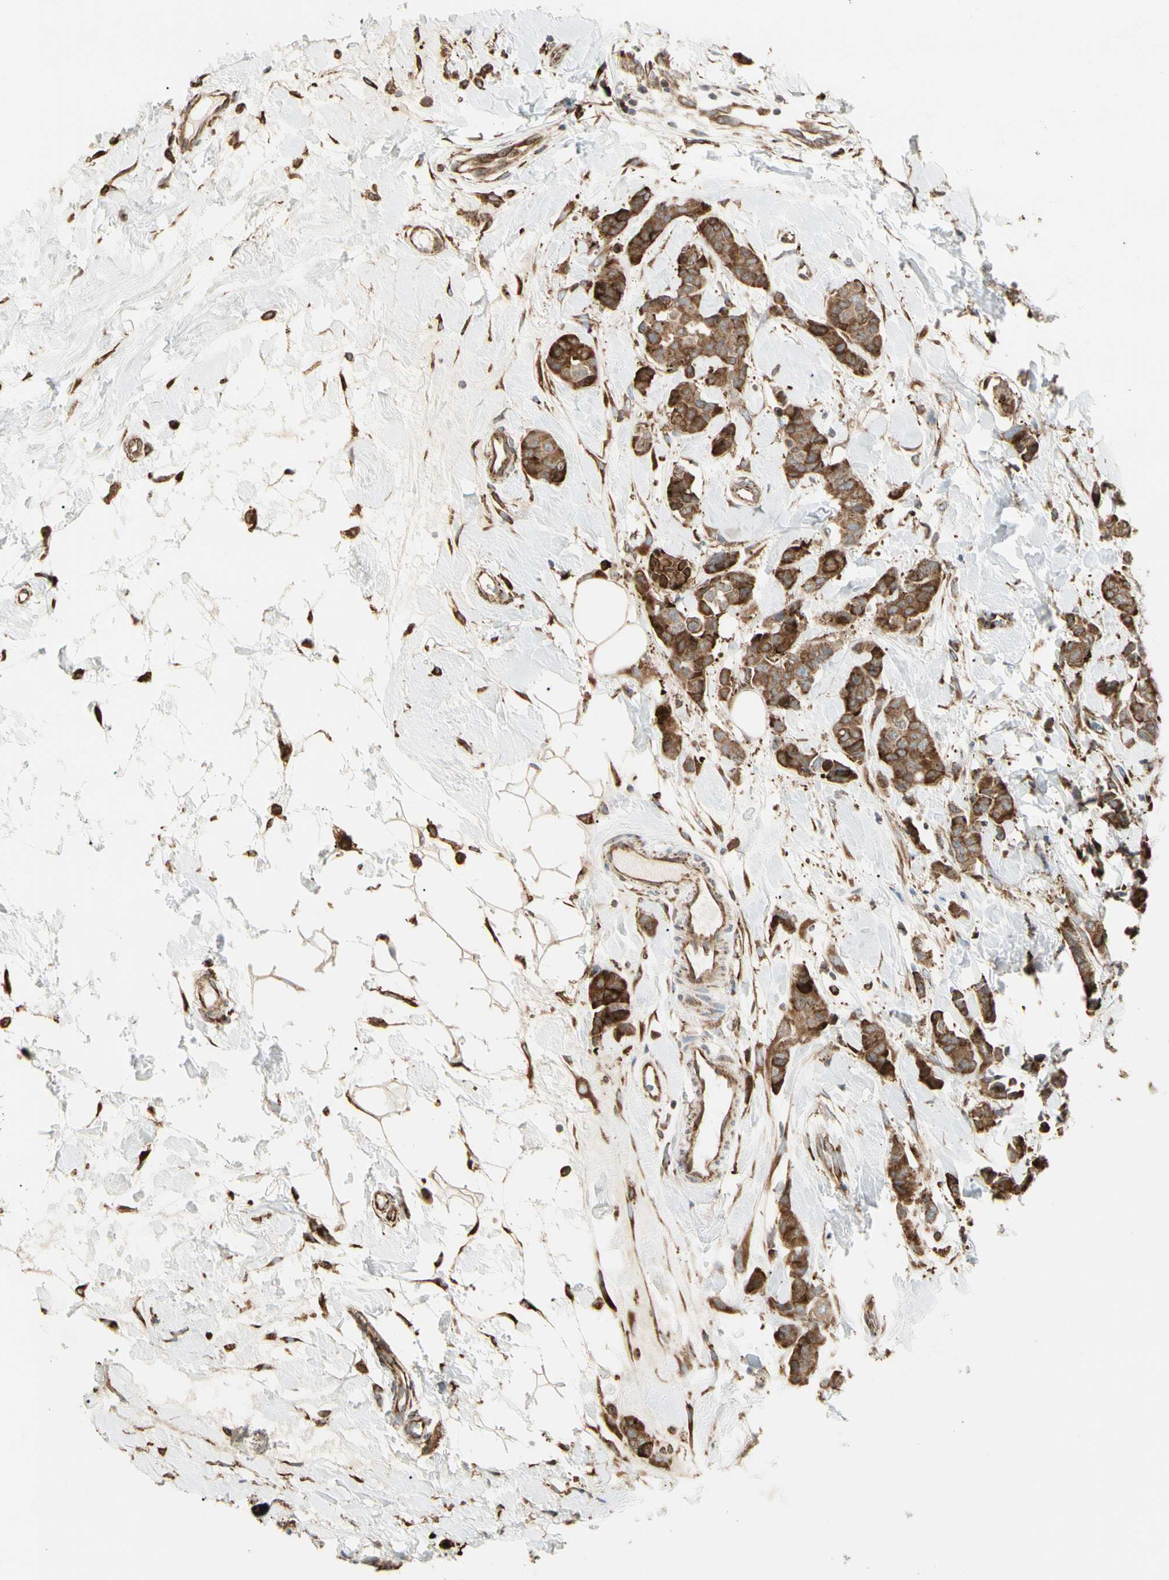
{"staining": {"intensity": "strong", "quantity": ">75%", "location": "cytoplasmic/membranous"}, "tissue": "breast cancer", "cell_type": "Tumor cells", "image_type": "cancer", "snomed": [{"axis": "morphology", "description": "Normal tissue, NOS"}, {"axis": "morphology", "description": "Duct carcinoma"}, {"axis": "topography", "description": "Breast"}], "caption": "Immunohistochemistry (IHC) image of neoplastic tissue: human breast infiltrating ductal carcinoma stained using immunohistochemistry shows high levels of strong protein expression localized specifically in the cytoplasmic/membranous of tumor cells, appearing as a cytoplasmic/membranous brown color.", "gene": "HSP90B1", "patient": {"sex": "female", "age": 40}}